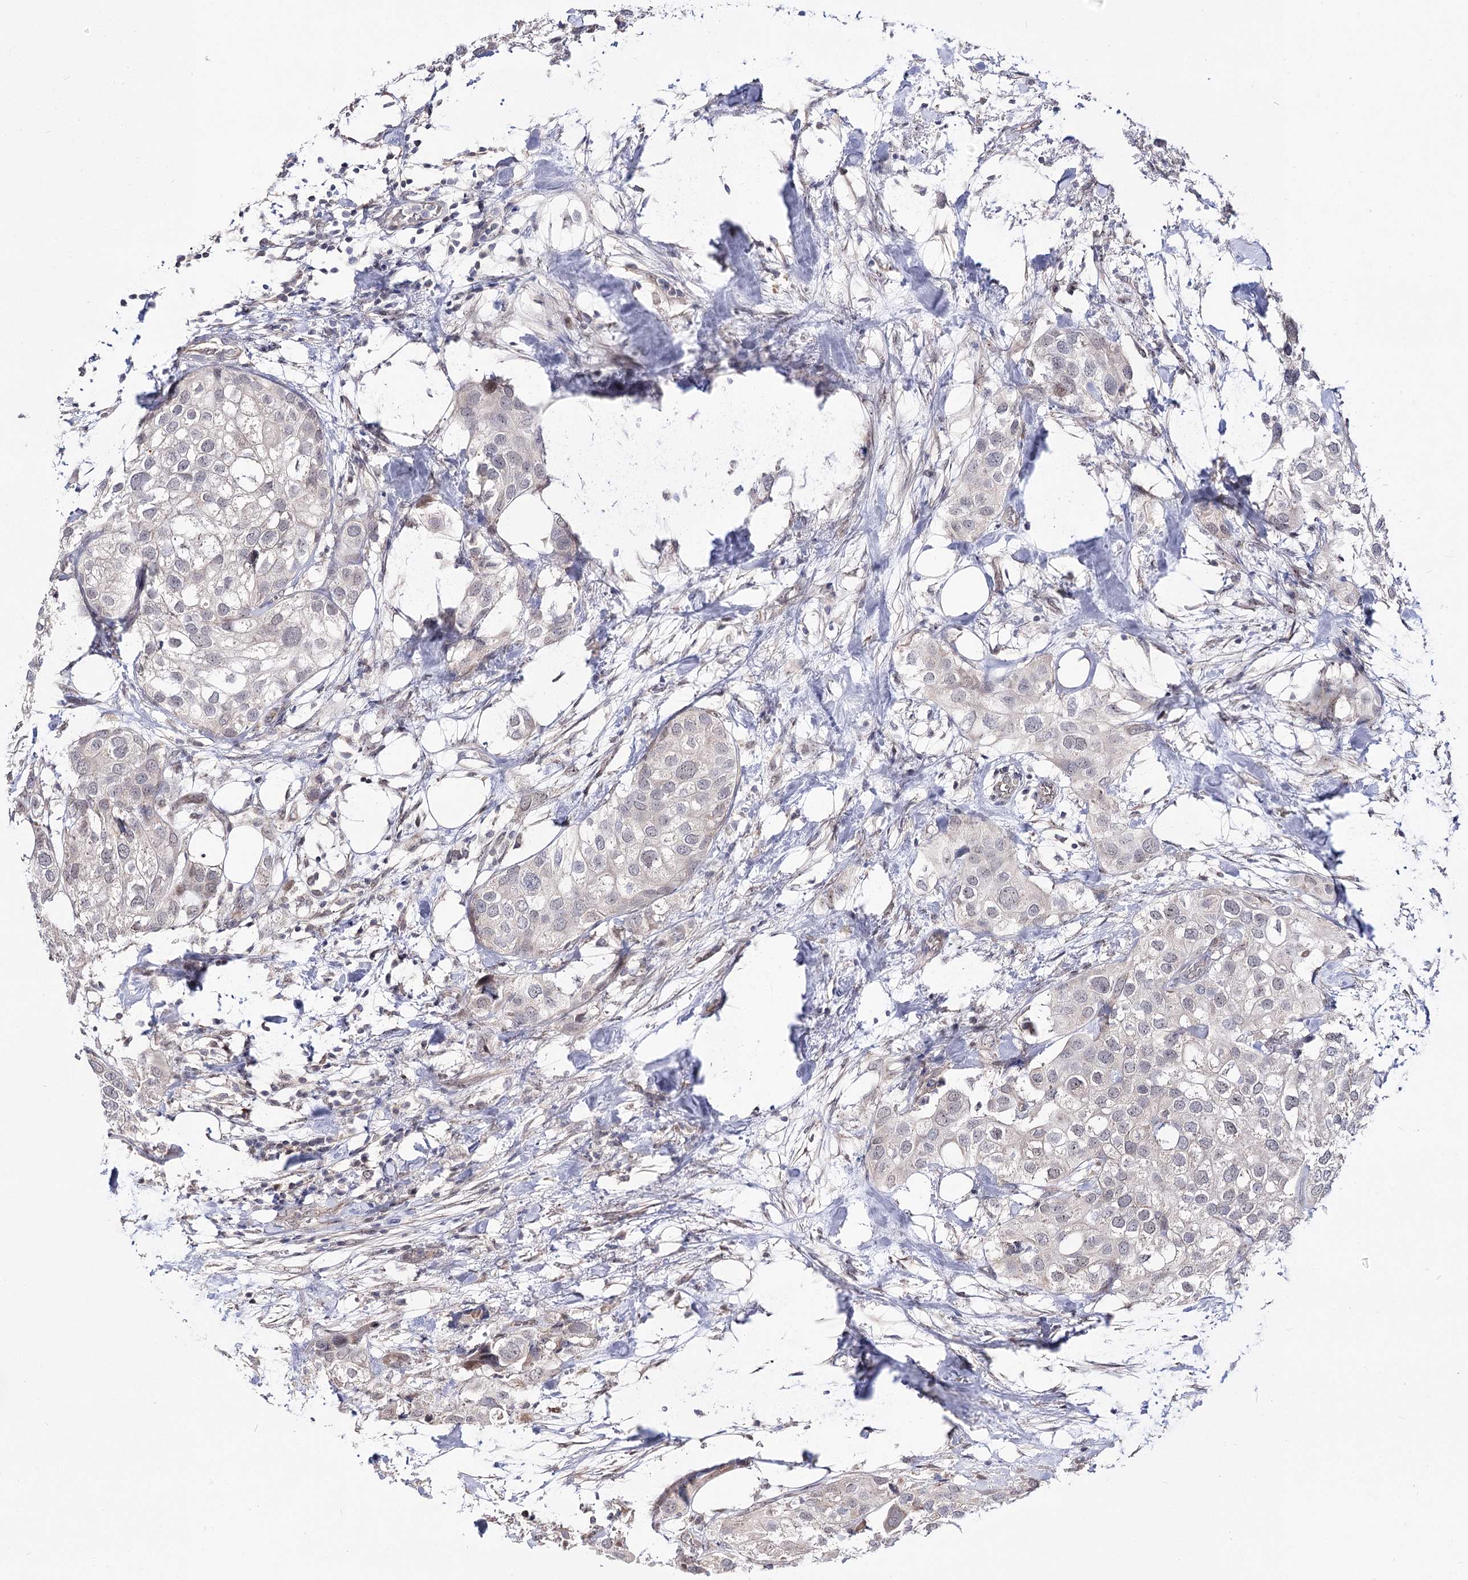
{"staining": {"intensity": "negative", "quantity": "none", "location": "none"}, "tissue": "urothelial cancer", "cell_type": "Tumor cells", "image_type": "cancer", "snomed": [{"axis": "morphology", "description": "Urothelial carcinoma, High grade"}, {"axis": "topography", "description": "Urinary bladder"}], "caption": "This is a histopathology image of immunohistochemistry staining of urothelial cancer, which shows no expression in tumor cells. (Stains: DAB immunohistochemistry (IHC) with hematoxylin counter stain, Microscopy: brightfield microscopy at high magnification).", "gene": "RRP9", "patient": {"sex": "male", "age": 64}}